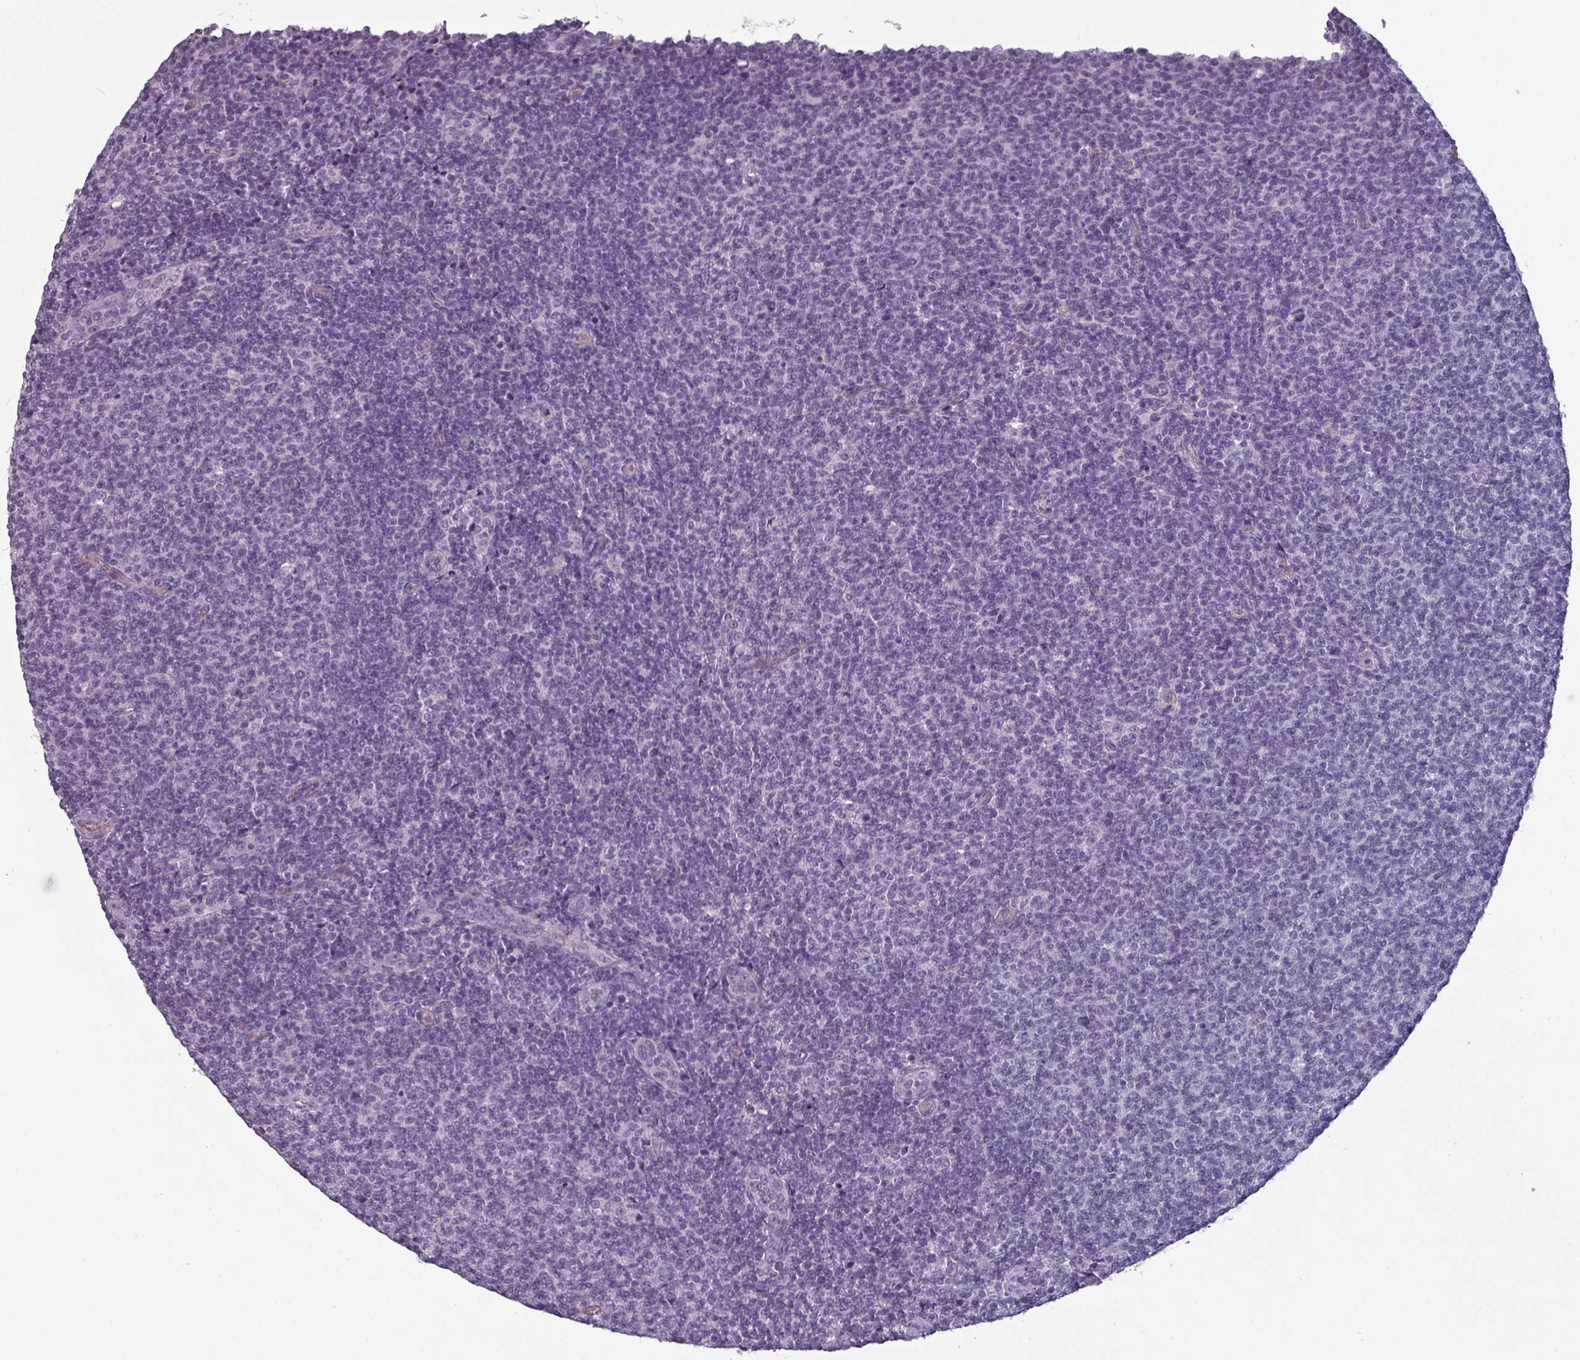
{"staining": {"intensity": "negative", "quantity": "none", "location": "none"}, "tissue": "lymphoma", "cell_type": "Tumor cells", "image_type": "cancer", "snomed": [{"axis": "morphology", "description": "Malignant lymphoma, non-Hodgkin's type, Low grade"}, {"axis": "topography", "description": "Lymph node"}], "caption": "Tumor cells show no significant protein positivity in lymphoma.", "gene": "AREL1", "patient": {"sex": "male", "age": 66}}